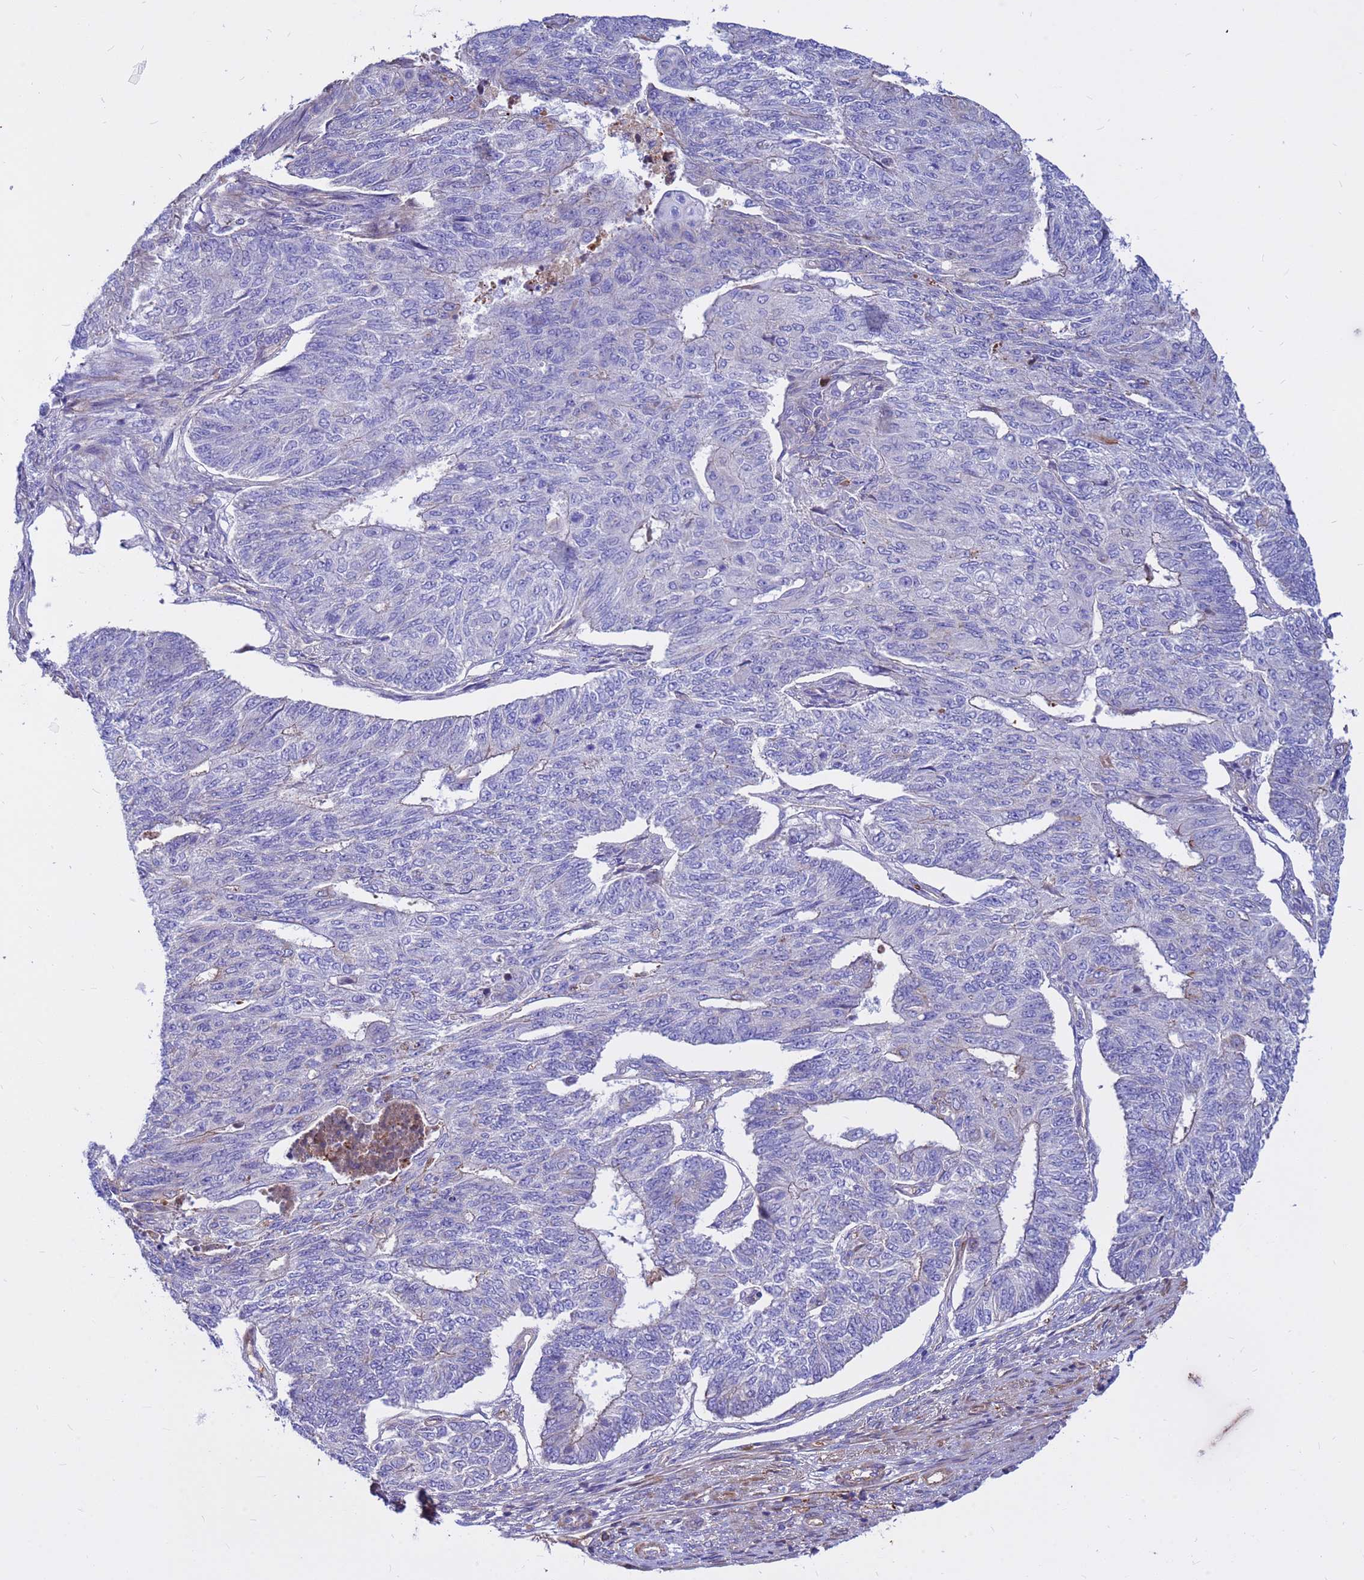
{"staining": {"intensity": "negative", "quantity": "none", "location": "none"}, "tissue": "endometrial cancer", "cell_type": "Tumor cells", "image_type": "cancer", "snomed": [{"axis": "morphology", "description": "Adenocarcinoma, NOS"}, {"axis": "topography", "description": "Endometrium"}], "caption": "A photomicrograph of endometrial cancer stained for a protein reveals no brown staining in tumor cells.", "gene": "CRHBP", "patient": {"sex": "female", "age": 32}}